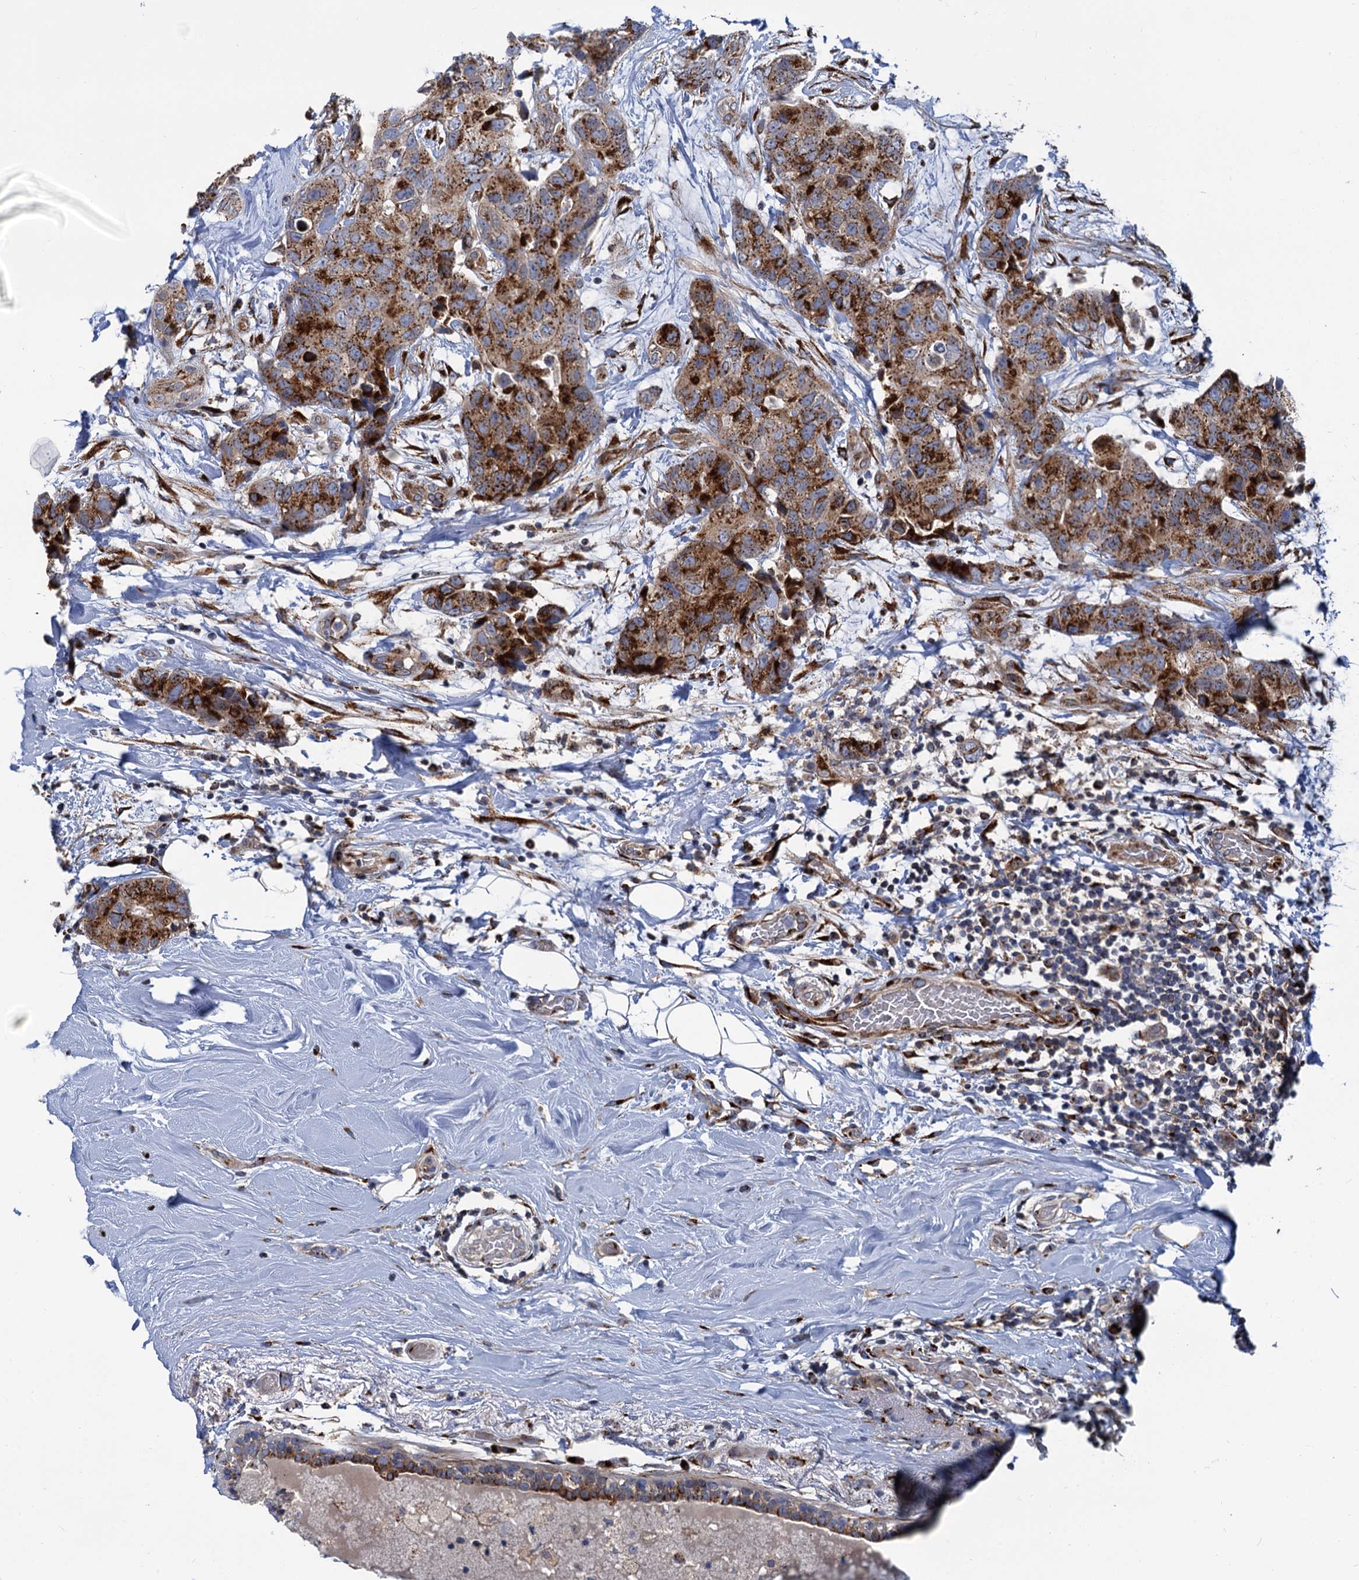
{"staining": {"intensity": "strong", "quantity": ">75%", "location": "cytoplasmic/membranous"}, "tissue": "breast cancer", "cell_type": "Tumor cells", "image_type": "cancer", "snomed": [{"axis": "morphology", "description": "Duct carcinoma"}, {"axis": "topography", "description": "Breast"}], "caption": "Strong cytoplasmic/membranous expression is appreciated in approximately >75% of tumor cells in breast cancer (invasive ductal carcinoma). (IHC, brightfield microscopy, high magnification).", "gene": "SUPT20H", "patient": {"sex": "female", "age": 62}}